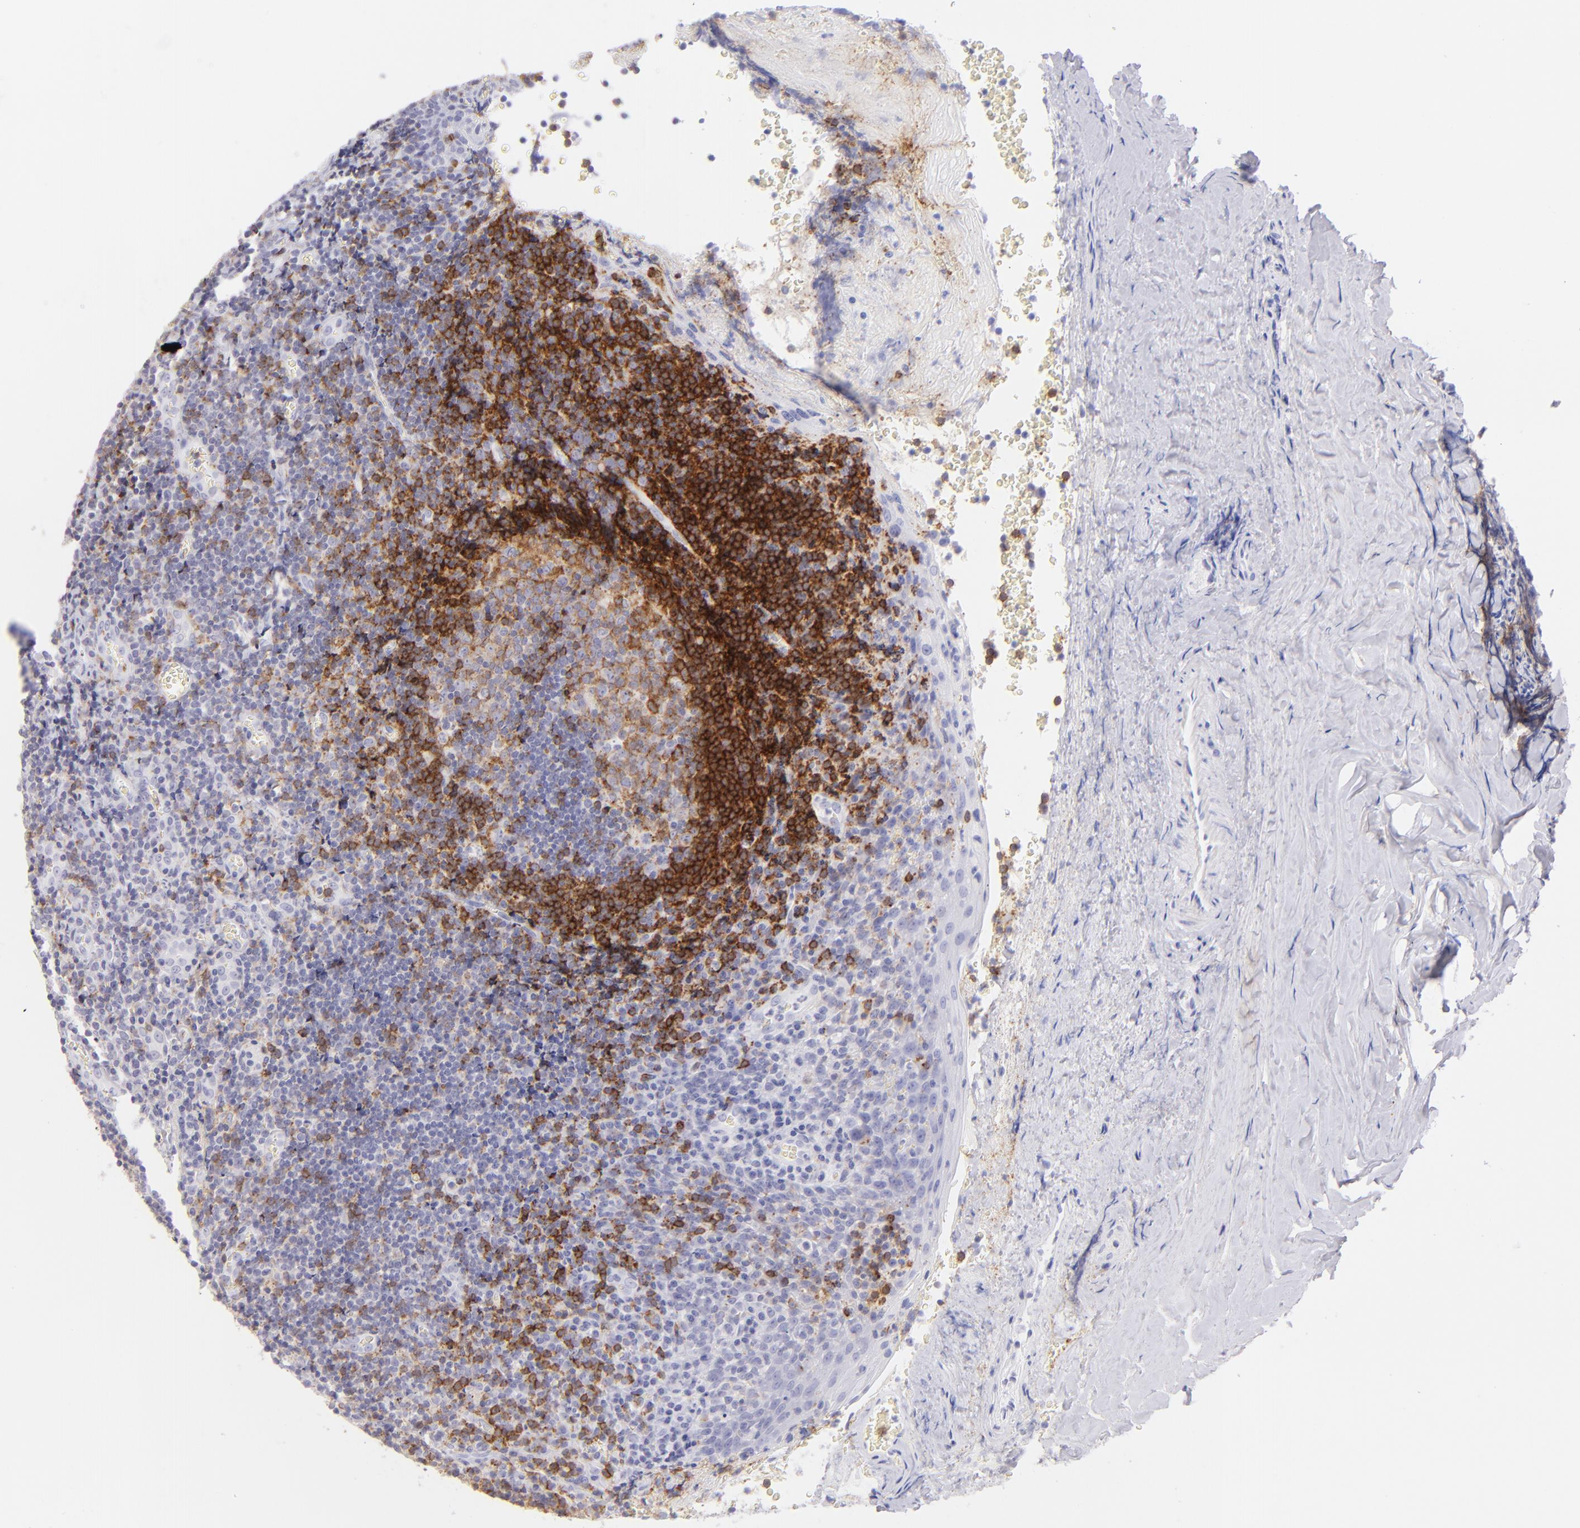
{"staining": {"intensity": "moderate", "quantity": "25%-75%", "location": "cytoplasmic/membranous"}, "tissue": "tonsil", "cell_type": "Germinal center cells", "image_type": "normal", "snomed": [{"axis": "morphology", "description": "Normal tissue, NOS"}, {"axis": "topography", "description": "Tonsil"}], "caption": "IHC of unremarkable tonsil exhibits medium levels of moderate cytoplasmic/membranous expression in about 25%-75% of germinal center cells. The protein of interest is stained brown, and the nuclei are stained in blue (DAB IHC with brightfield microscopy, high magnification).", "gene": "CD72", "patient": {"sex": "male", "age": 20}}